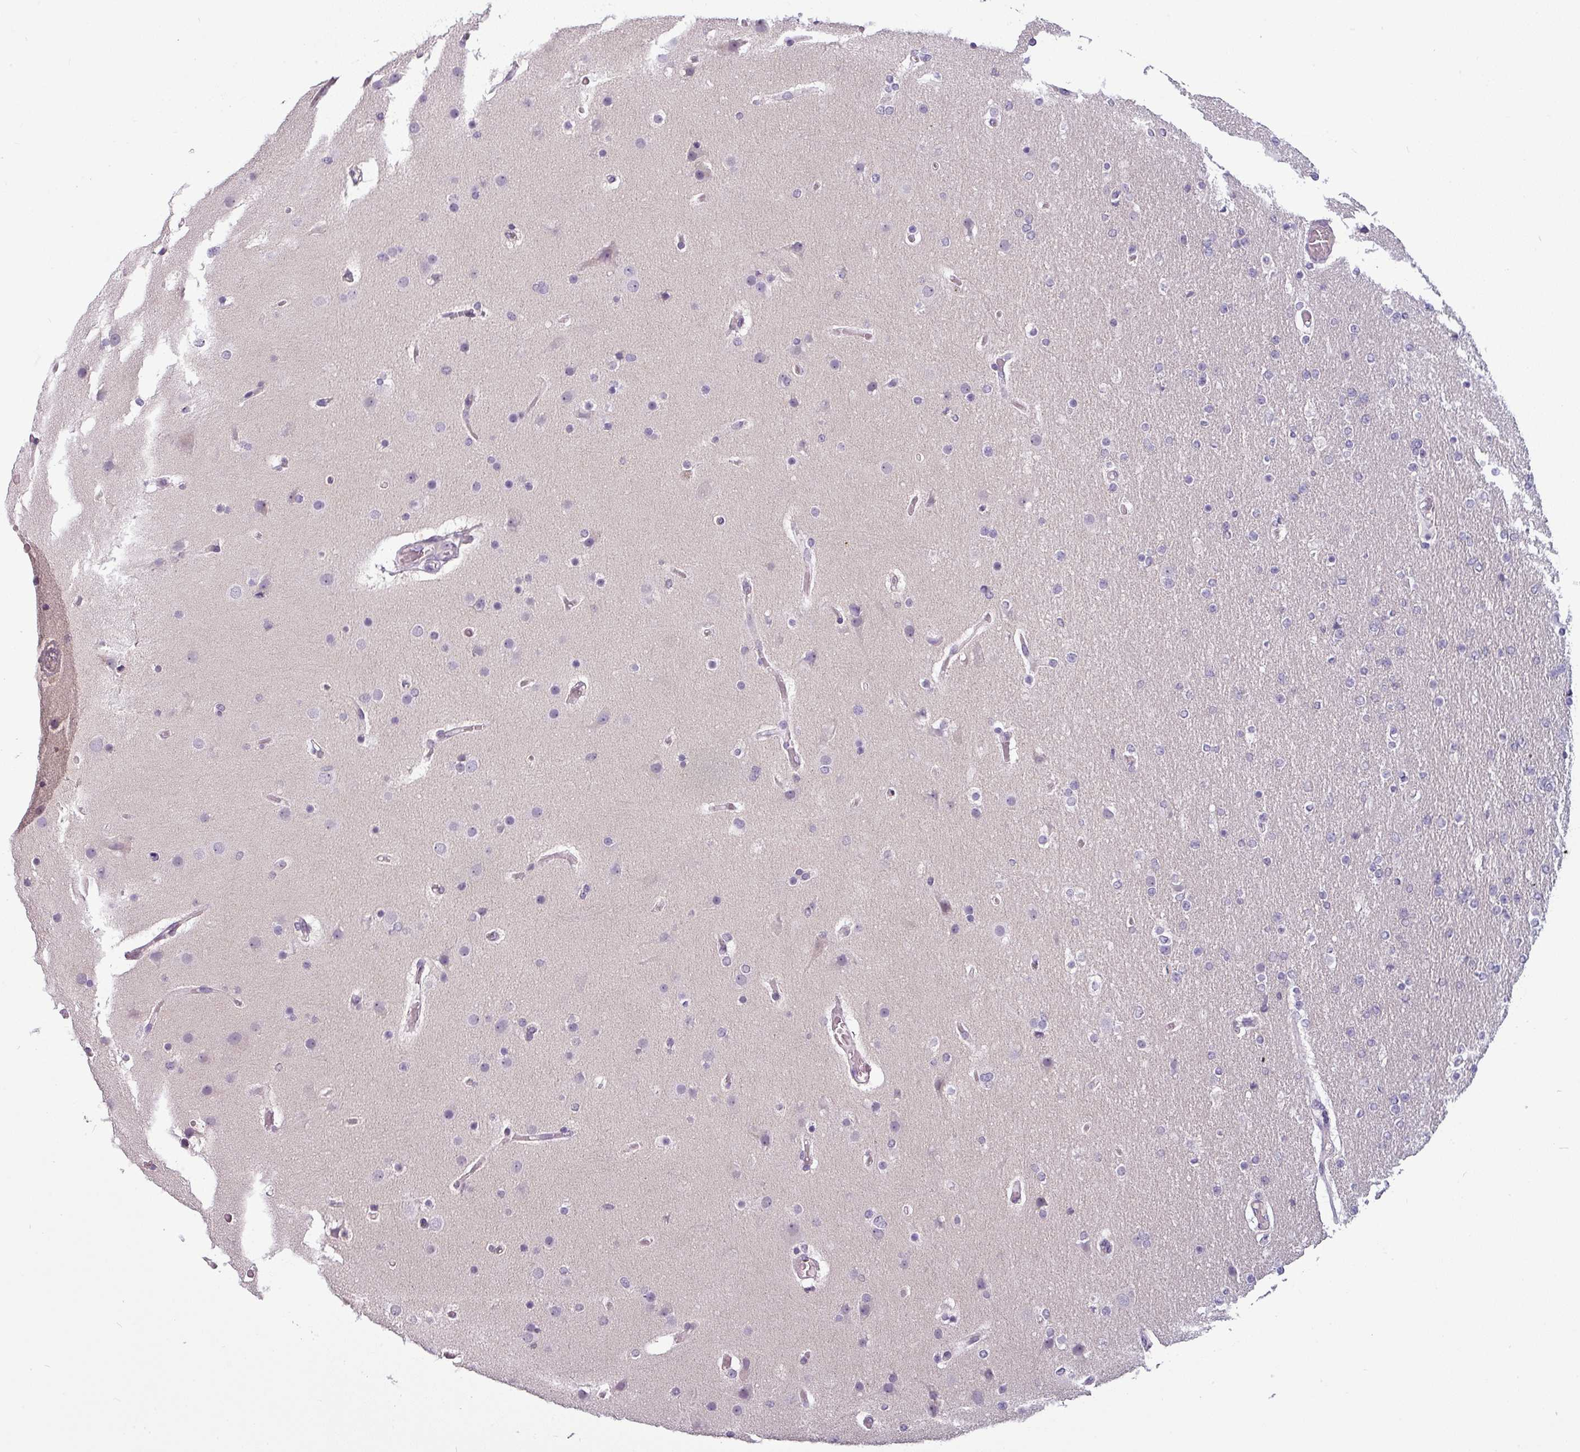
{"staining": {"intensity": "negative", "quantity": "none", "location": "none"}, "tissue": "glioma", "cell_type": "Tumor cells", "image_type": "cancer", "snomed": [{"axis": "morphology", "description": "Glioma, malignant, High grade"}, {"axis": "topography", "description": "Cerebral cortex"}], "caption": "Immunohistochemistry (IHC) of human high-grade glioma (malignant) shows no expression in tumor cells.", "gene": "SLC26A9", "patient": {"sex": "female", "age": 36}}